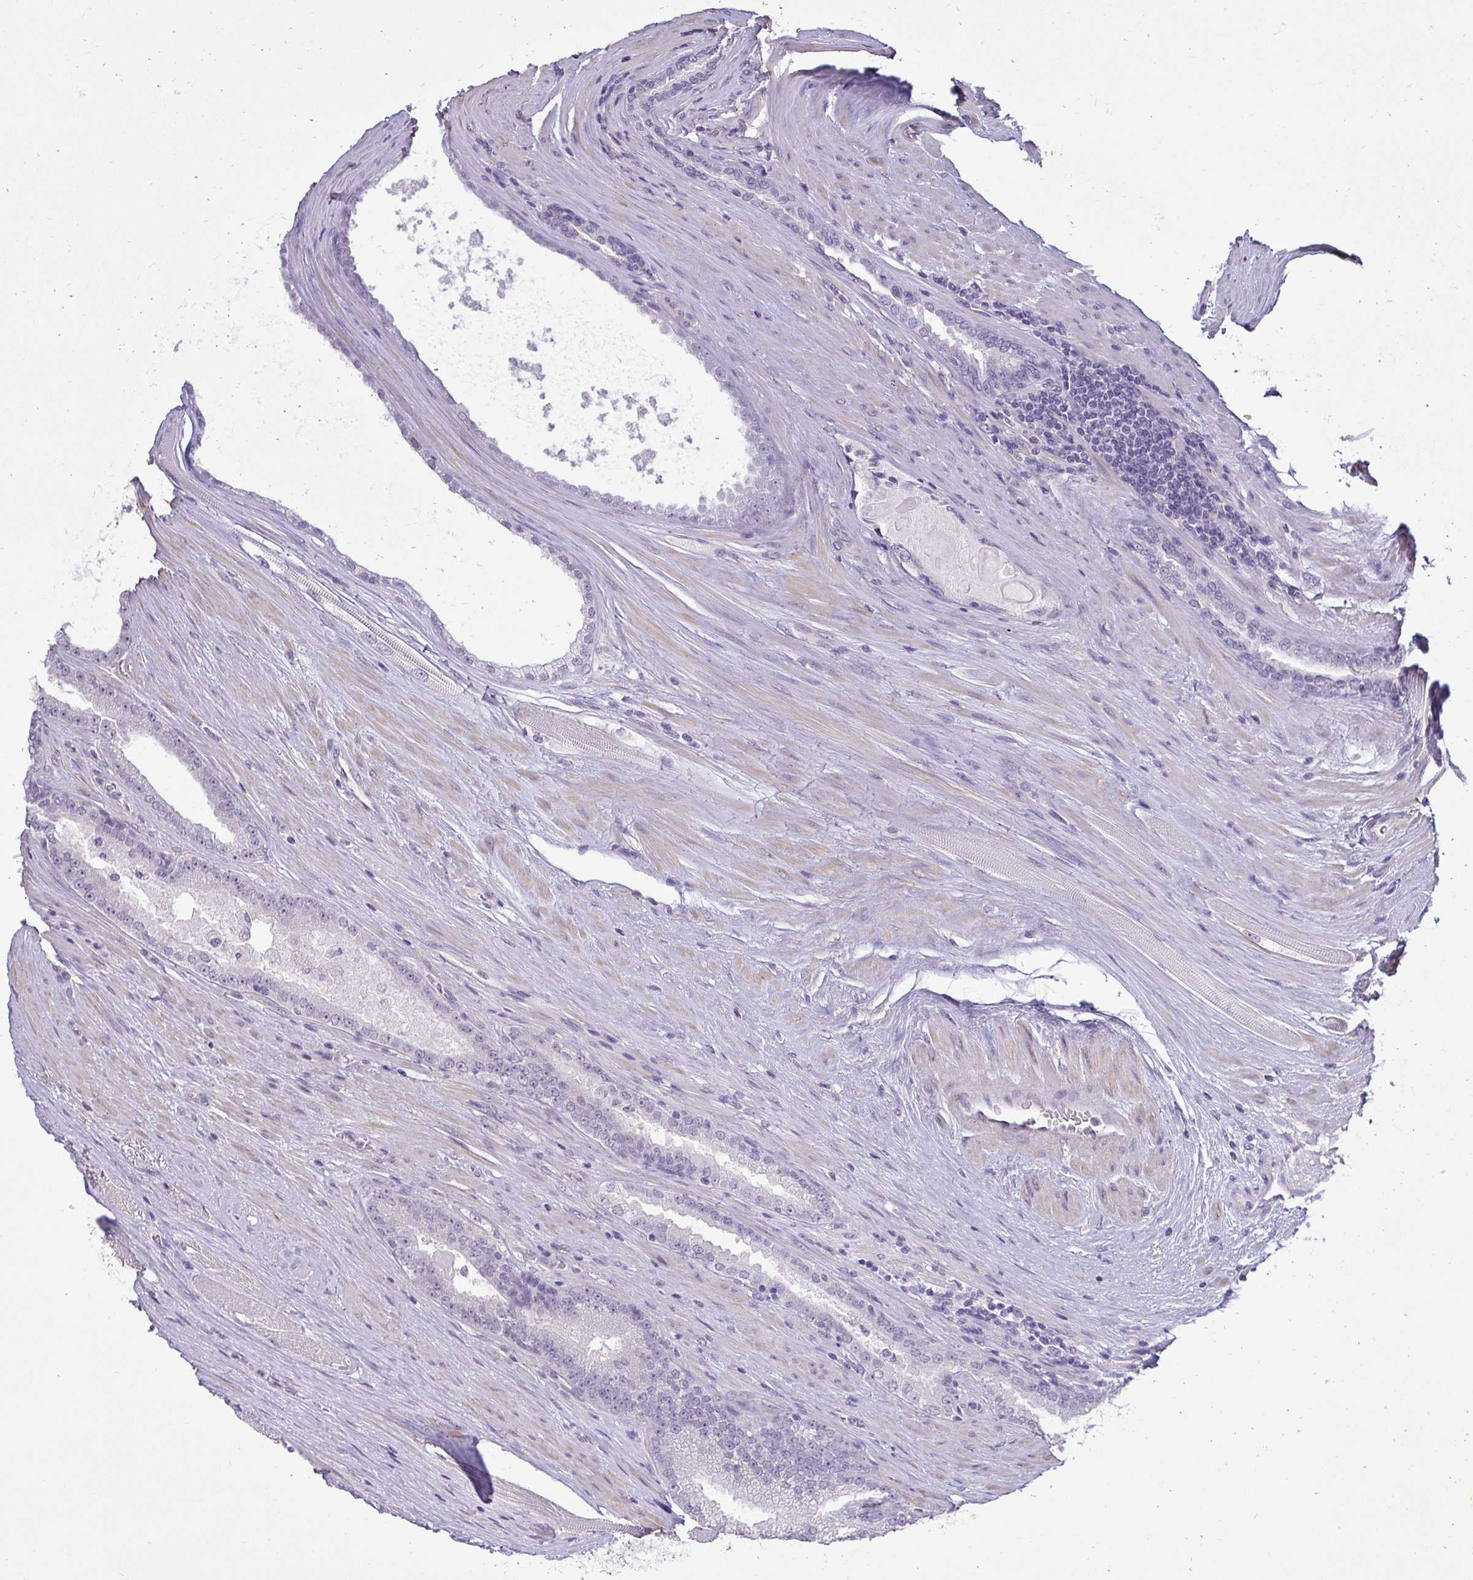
{"staining": {"intensity": "negative", "quantity": "none", "location": "none"}, "tissue": "prostate cancer", "cell_type": "Tumor cells", "image_type": "cancer", "snomed": [{"axis": "morphology", "description": "Adenocarcinoma, Low grade"}, {"axis": "topography", "description": "Prostate"}], "caption": "Prostate low-grade adenocarcinoma was stained to show a protein in brown. There is no significant expression in tumor cells.", "gene": "SLC30A3", "patient": {"sex": "male", "age": 67}}